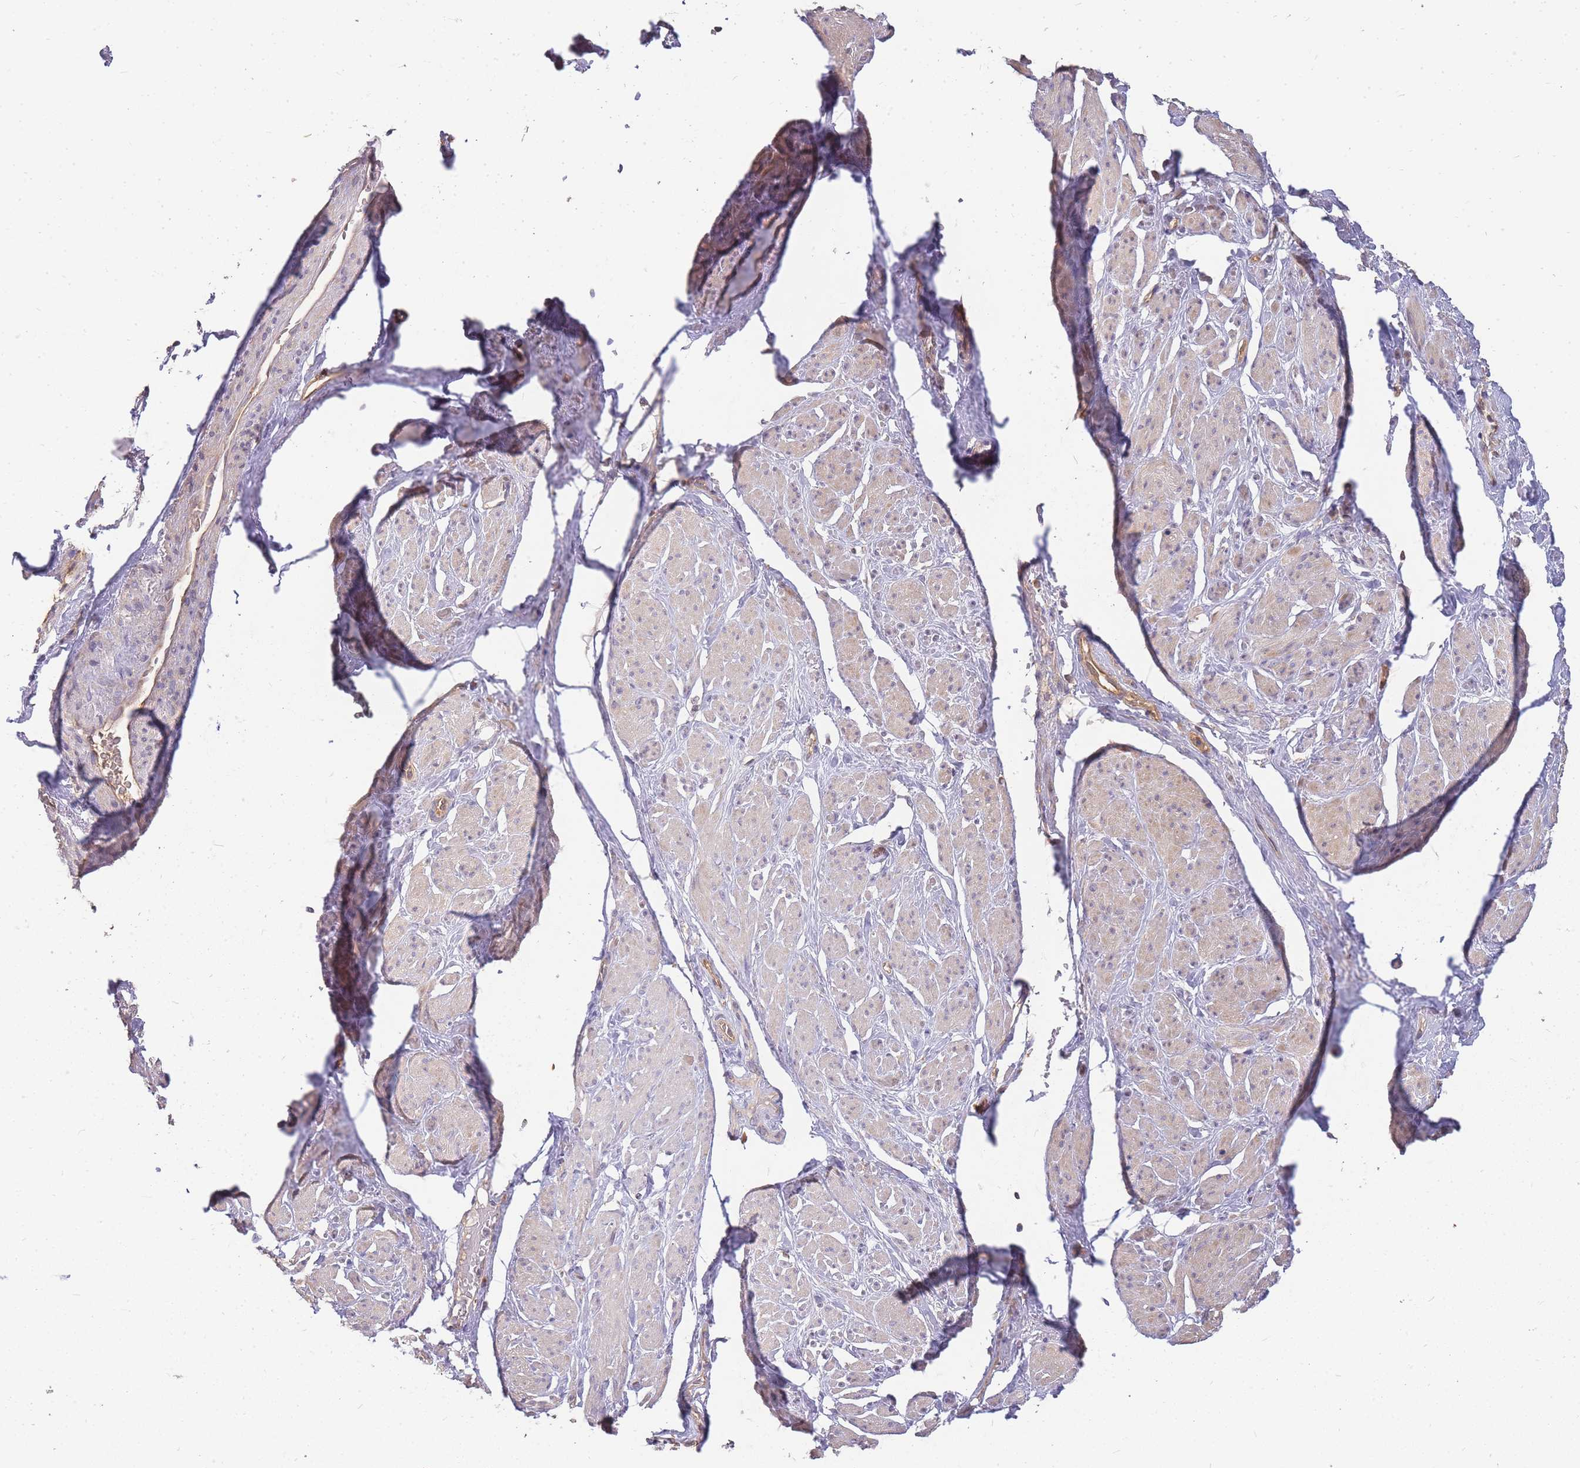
{"staining": {"intensity": "weak", "quantity": "<25%", "location": "cytoplasmic/membranous"}, "tissue": "smooth muscle", "cell_type": "Smooth muscle cells", "image_type": "normal", "snomed": [{"axis": "morphology", "description": "Normal tissue, NOS"}, {"axis": "topography", "description": "Smooth muscle"}, {"axis": "topography", "description": "Peripheral nerve tissue"}], "caption": "High power microscopy histopathology image of an immunohistochemistry histopathology image of normal smooth muscle, revealing no significant expression in smooth muscle cells.", "gene": "CDKN2AIPNL", "patient": {"sex": "male", "age": 69}}